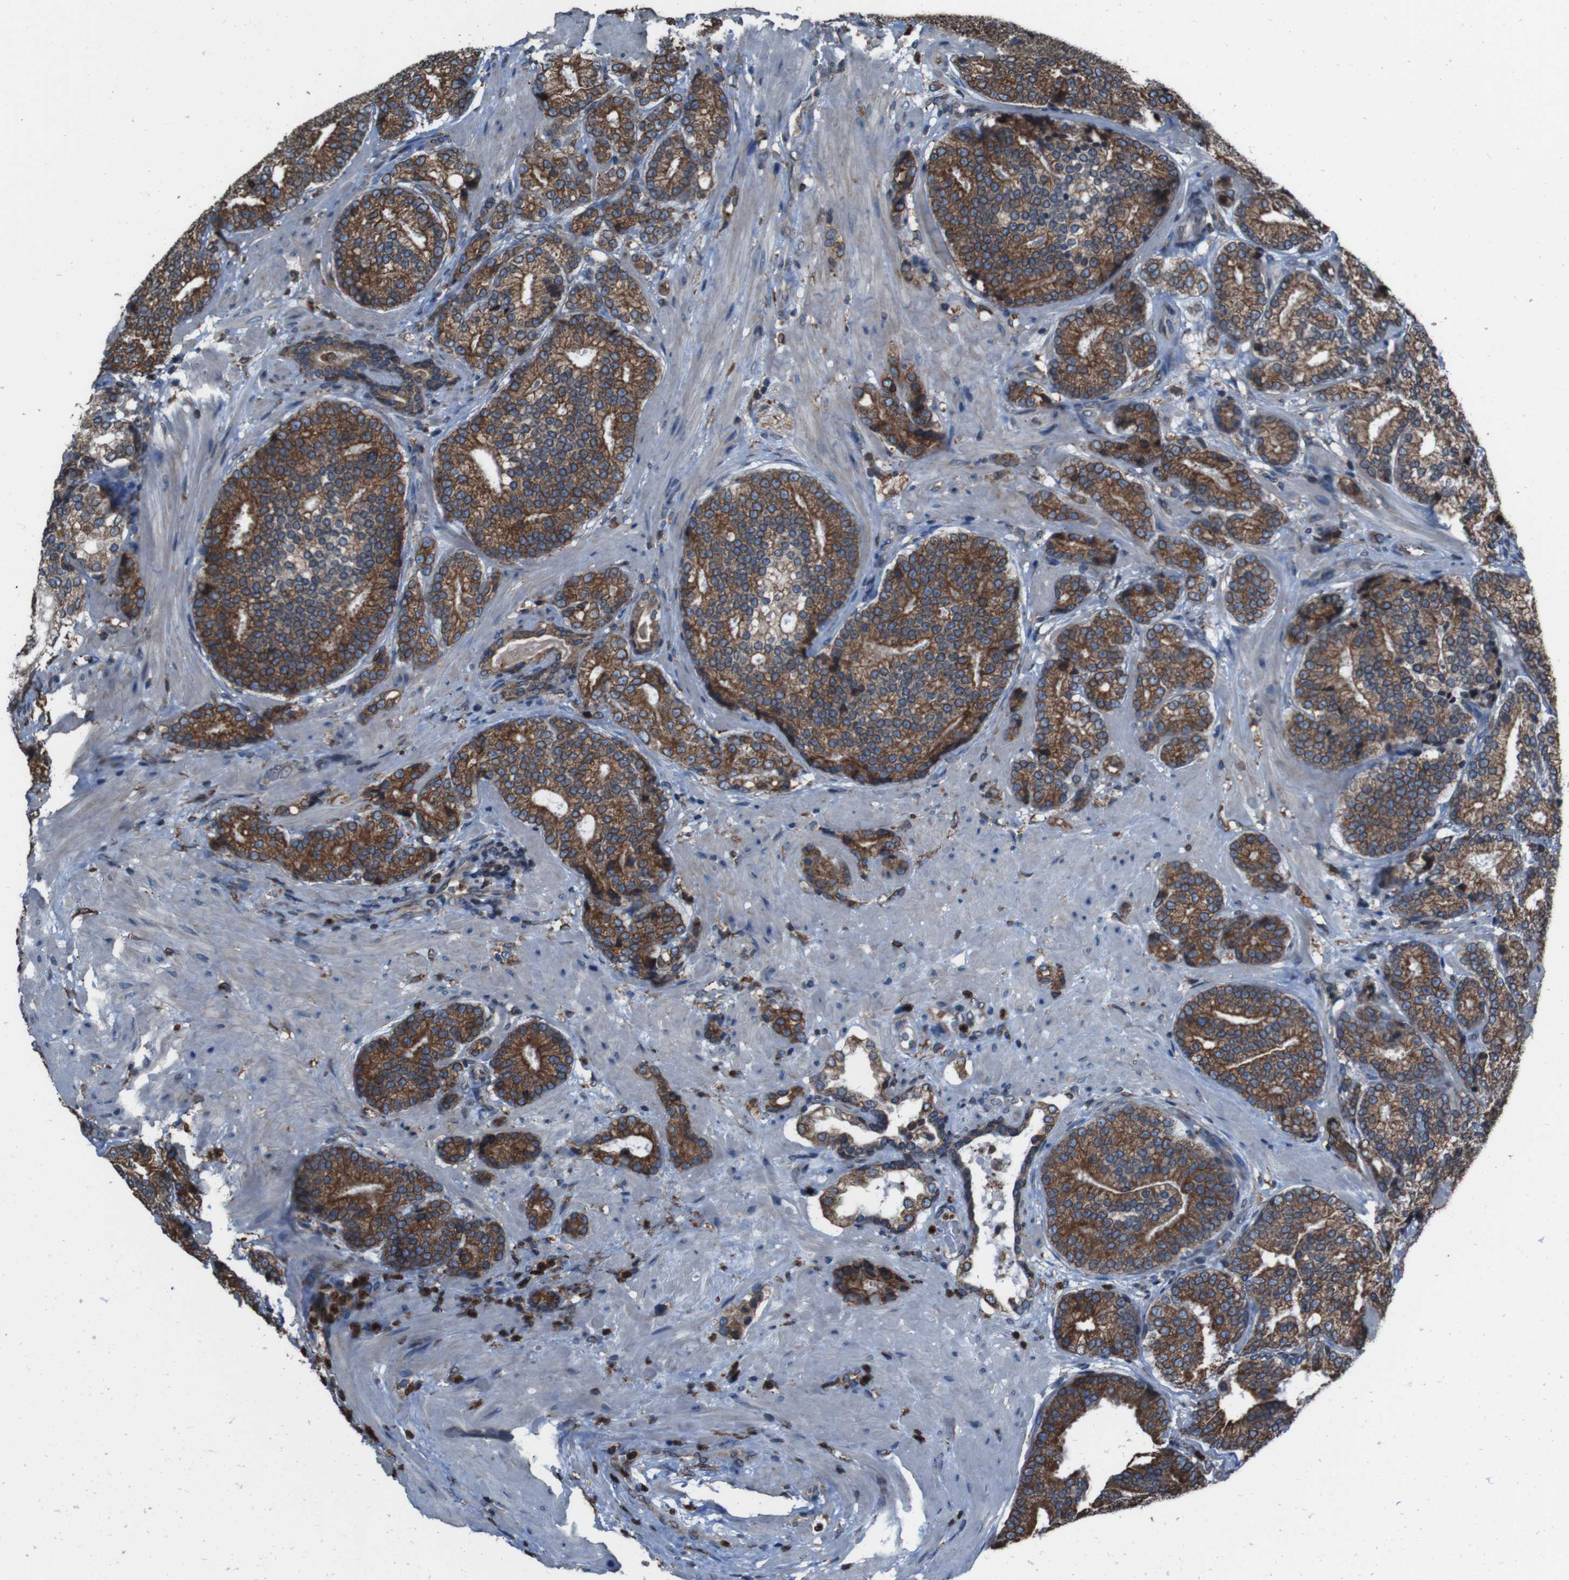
{"staining": {"intensity": "moderate", "quantity": ">75%", "location": "cytoplasmic/membranous"}, "tissue": "prostate cancer", "cell_type": "Tumor cells", "image_type": "cancer", "snomed": [{"axis": "morphology", "description": "Adenocarcinoma, High grade"}, {"axis": "topography", "description": "Prostate"}], "caption": "High-power microscopy captured an IHC photomicrograph of prostate cancer, revealing moderate cytoplasmic/membranous positivity in approximately >75% of tumor cells.", "gene": "APMAP", "patient": {"sex": "male", "age": 61}}